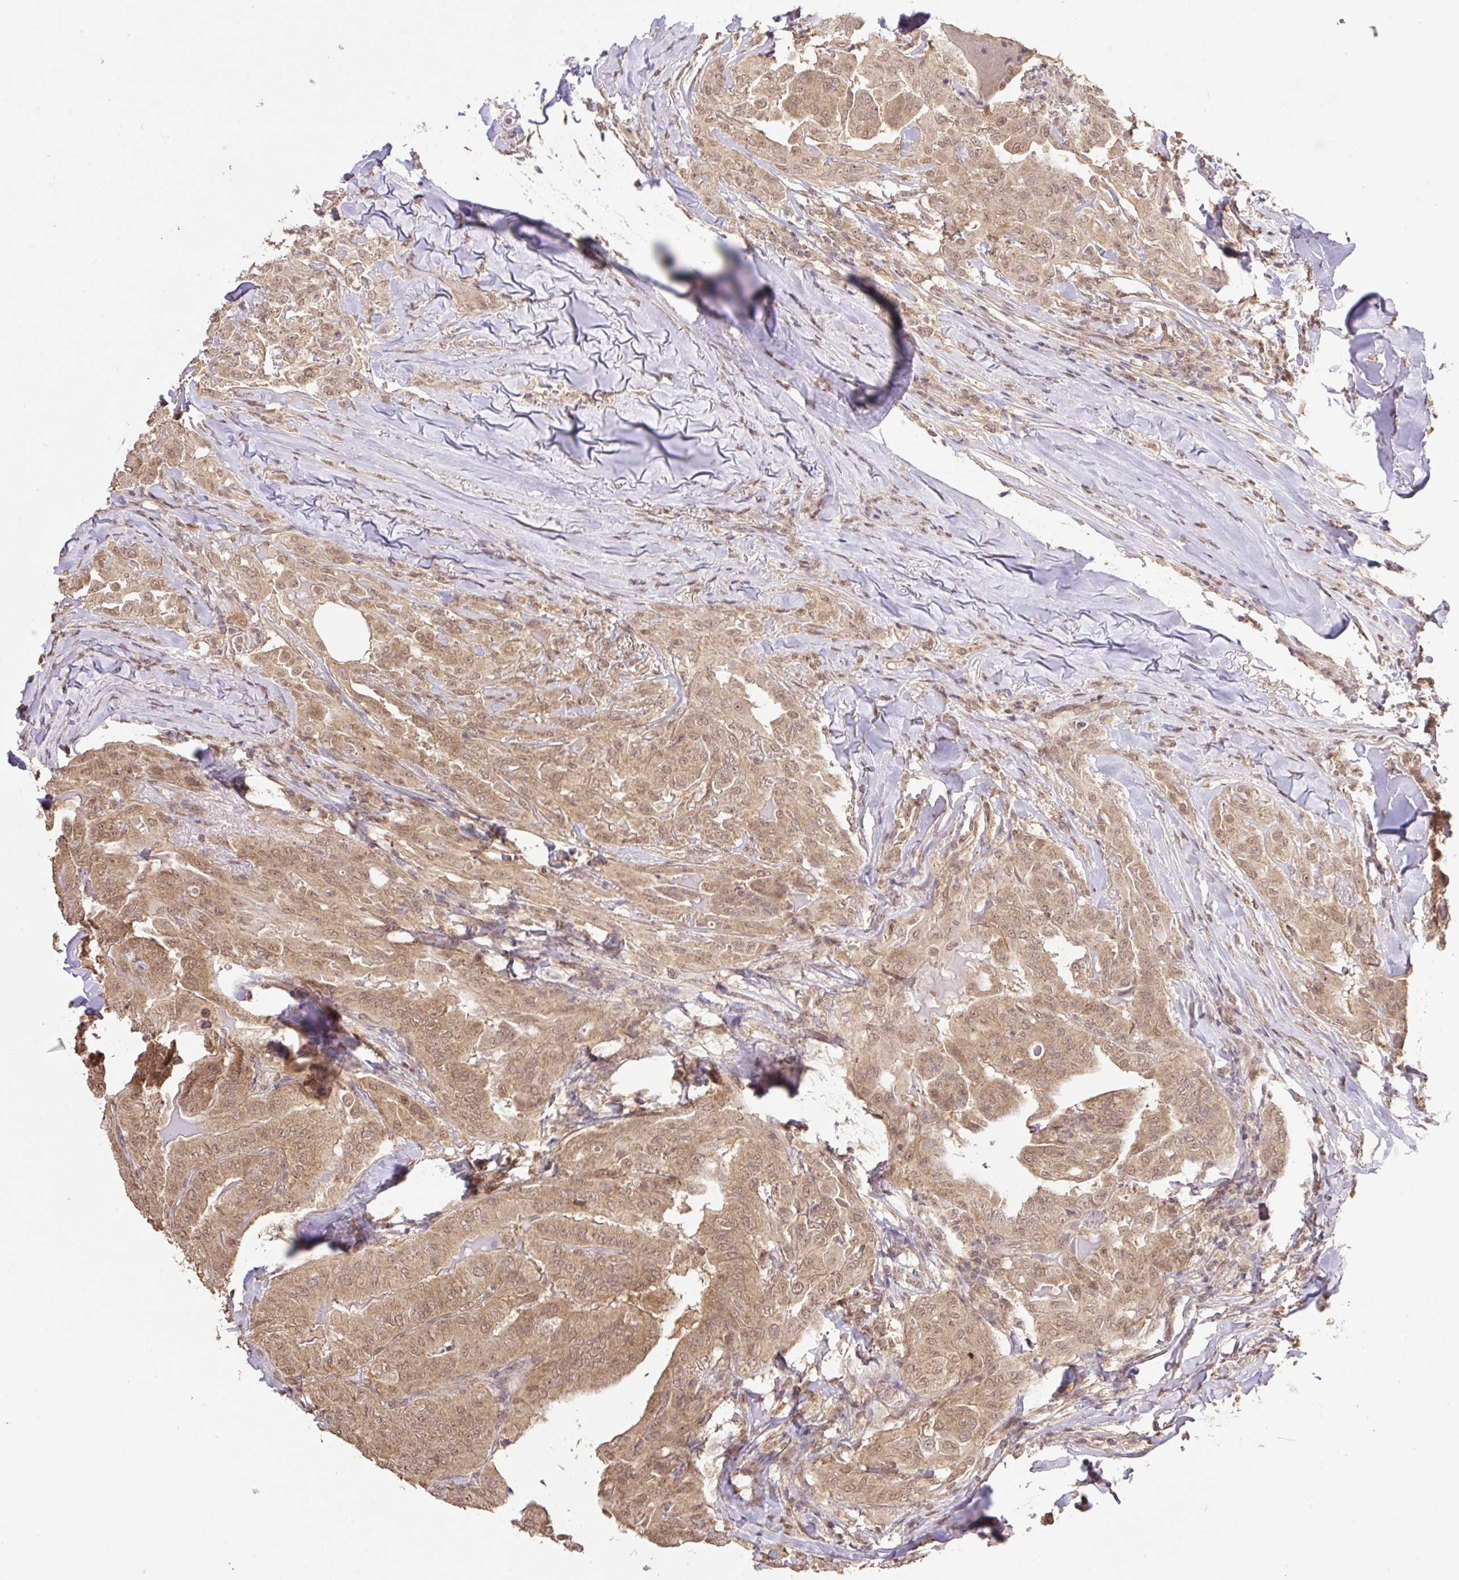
{"staining": {"intensity": "moderate", "quantity": ">75%", "location": "cytoplasmic/membranous,nuclear"}, "tissue": "thyroid cancer", "cell_type": "Tumor cells", "image_type": "cancer", "snomed": [{"axis": "morphology", "description": "Papillary adenocarcinoma, NOS"}, {"axis": "topography", "description": "Thyroid gland"}], "caption": "Human thyroid cancer (papillary adenocarcinoma) stained with a brown dye reveals moderate cytoplasmic/membranous and nuclear positive expression in approximately >75% of tumor cells.", "gene": "VPS25", "patient": {"sex": "female", "age": 68}}